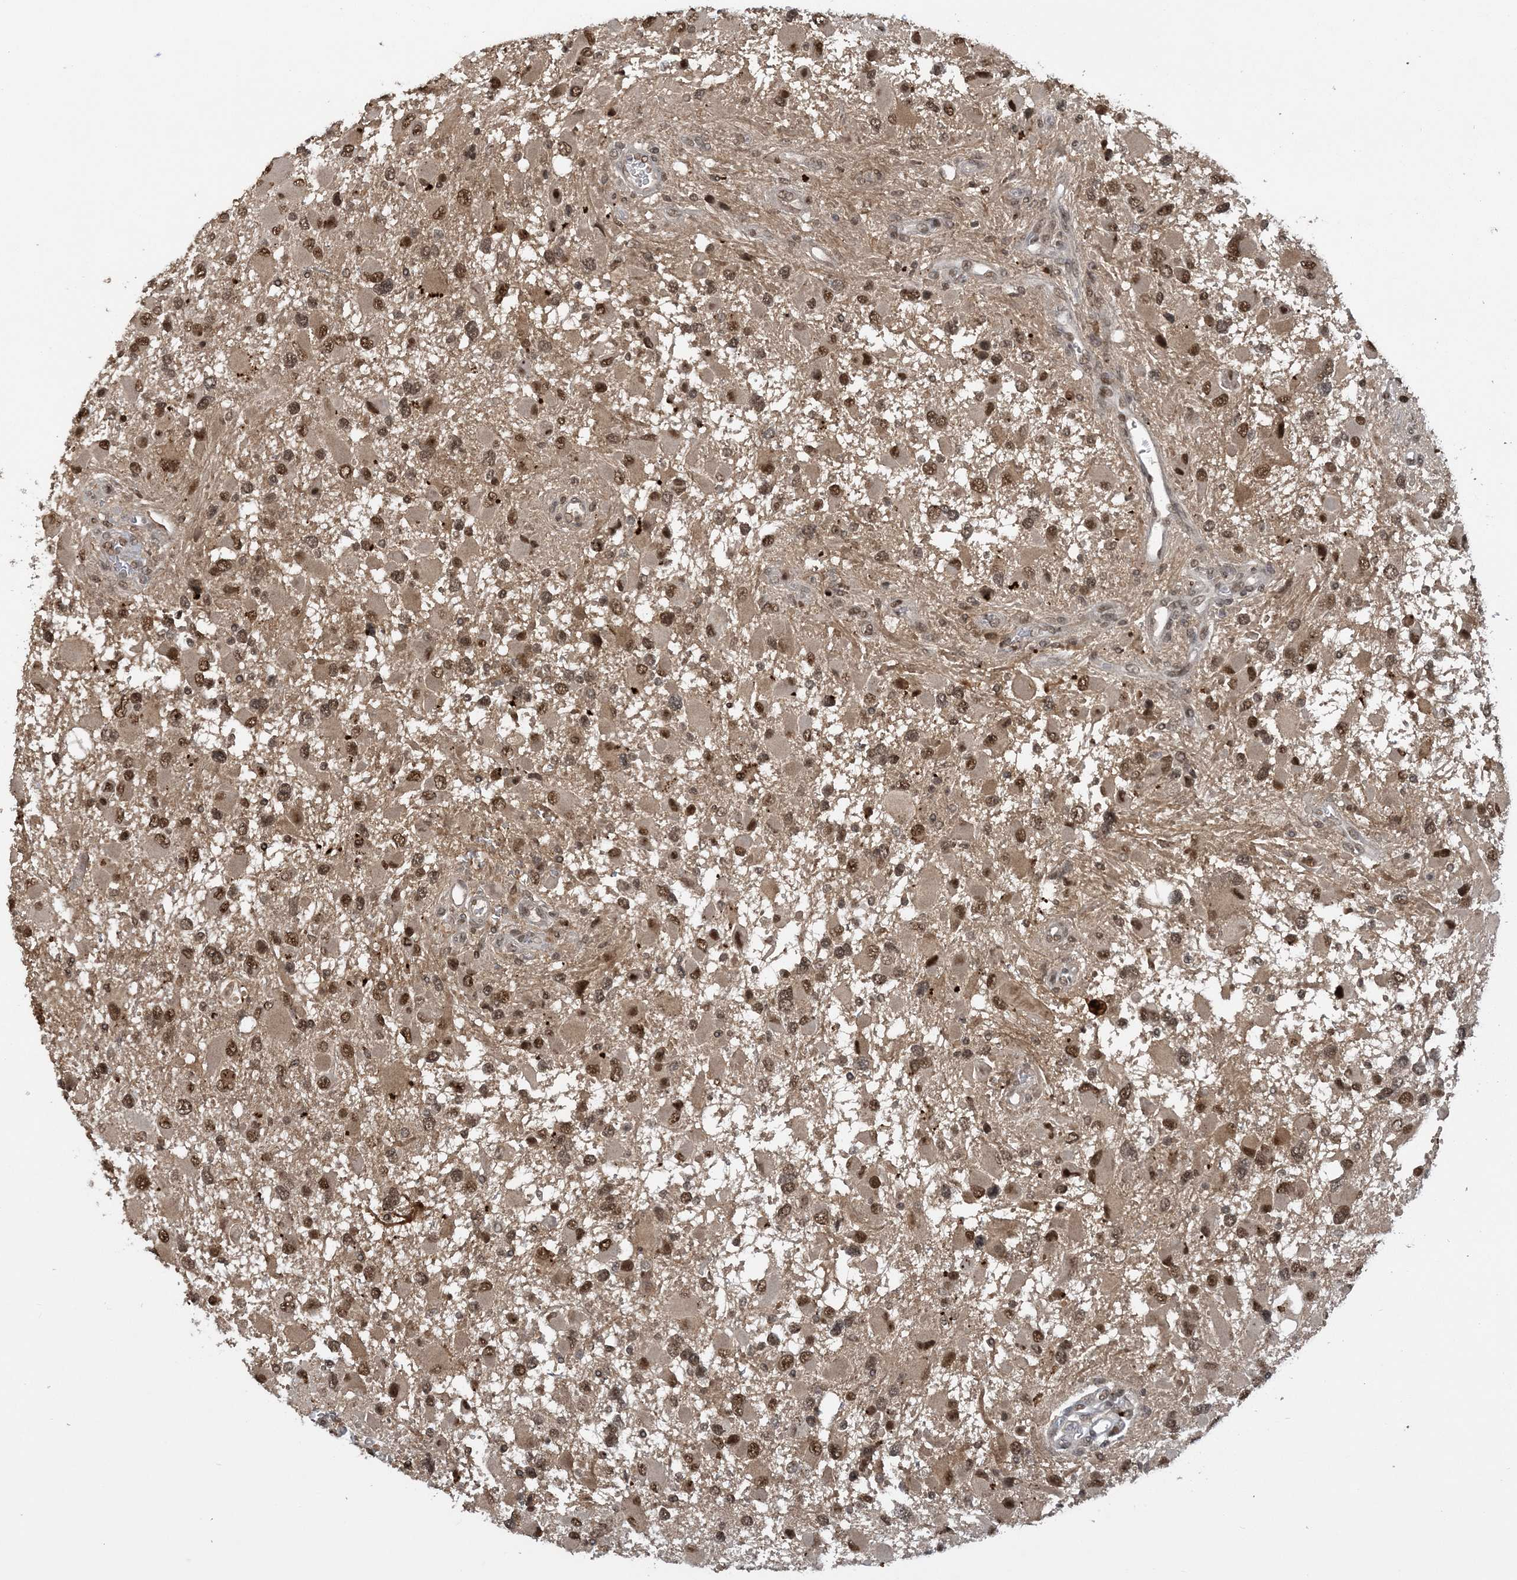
{"staining": {"intensity": "moderate", "quantity": ">75%", "location": "nuclear"}, "tissue": "glioma", "cell_type": "Tumor cells", "image_type": "cancer", "snomed": [{"axis": "morphology", "description": "Glioma, malignant, High grade"}, {"axis": "topography", "description": "Brain"}], "caption": "The histopathology image demonstrates immunohistochemical staining of glioma. There is moderate nuclear expression is identified in about >75% of tumor cells.", "gene": "ACYP2", "patient": {"sex": "male", "age": 53}}